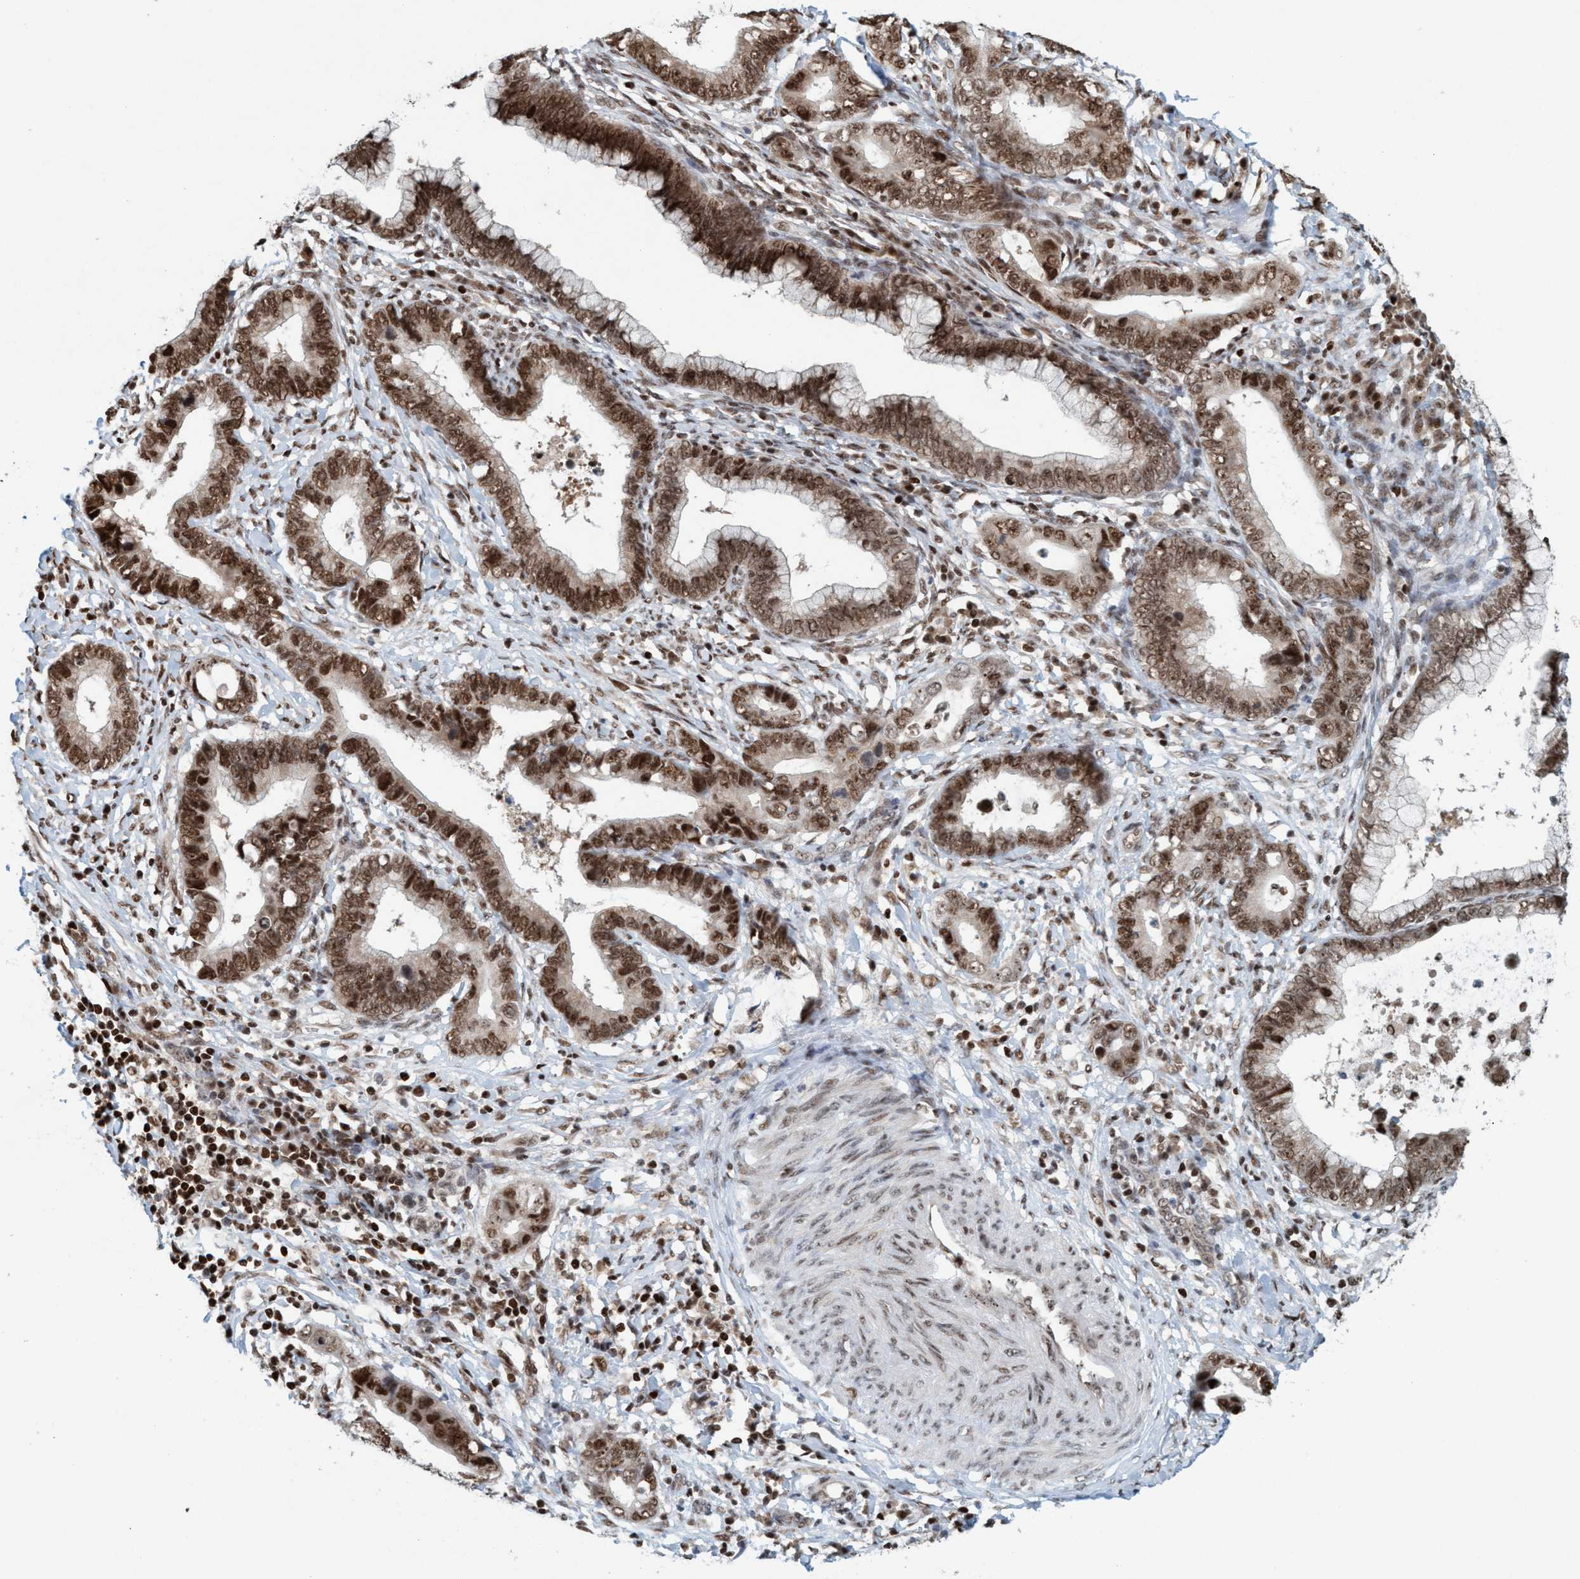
{"staining": {"intensity": "strong", "quantity": ">75%", "location": "nuclear"}, "tissue": "cervical cancer", "cell_type": "Tumor cells", "image_type": "cancer", "snomed": [{"axis": "morphology", "description": "Adenocarcinoma, NOS"}, {"axis": "topography", "description": "Cervix"}], "caption": "Brown immunohistochemical staining in adenocarcinoma (cervical) demonstrates strong nuclear staining in approximately >75% of tumor cells.", "gene": "SMCR8", "patient": {"sex": "female", "age": 44}}